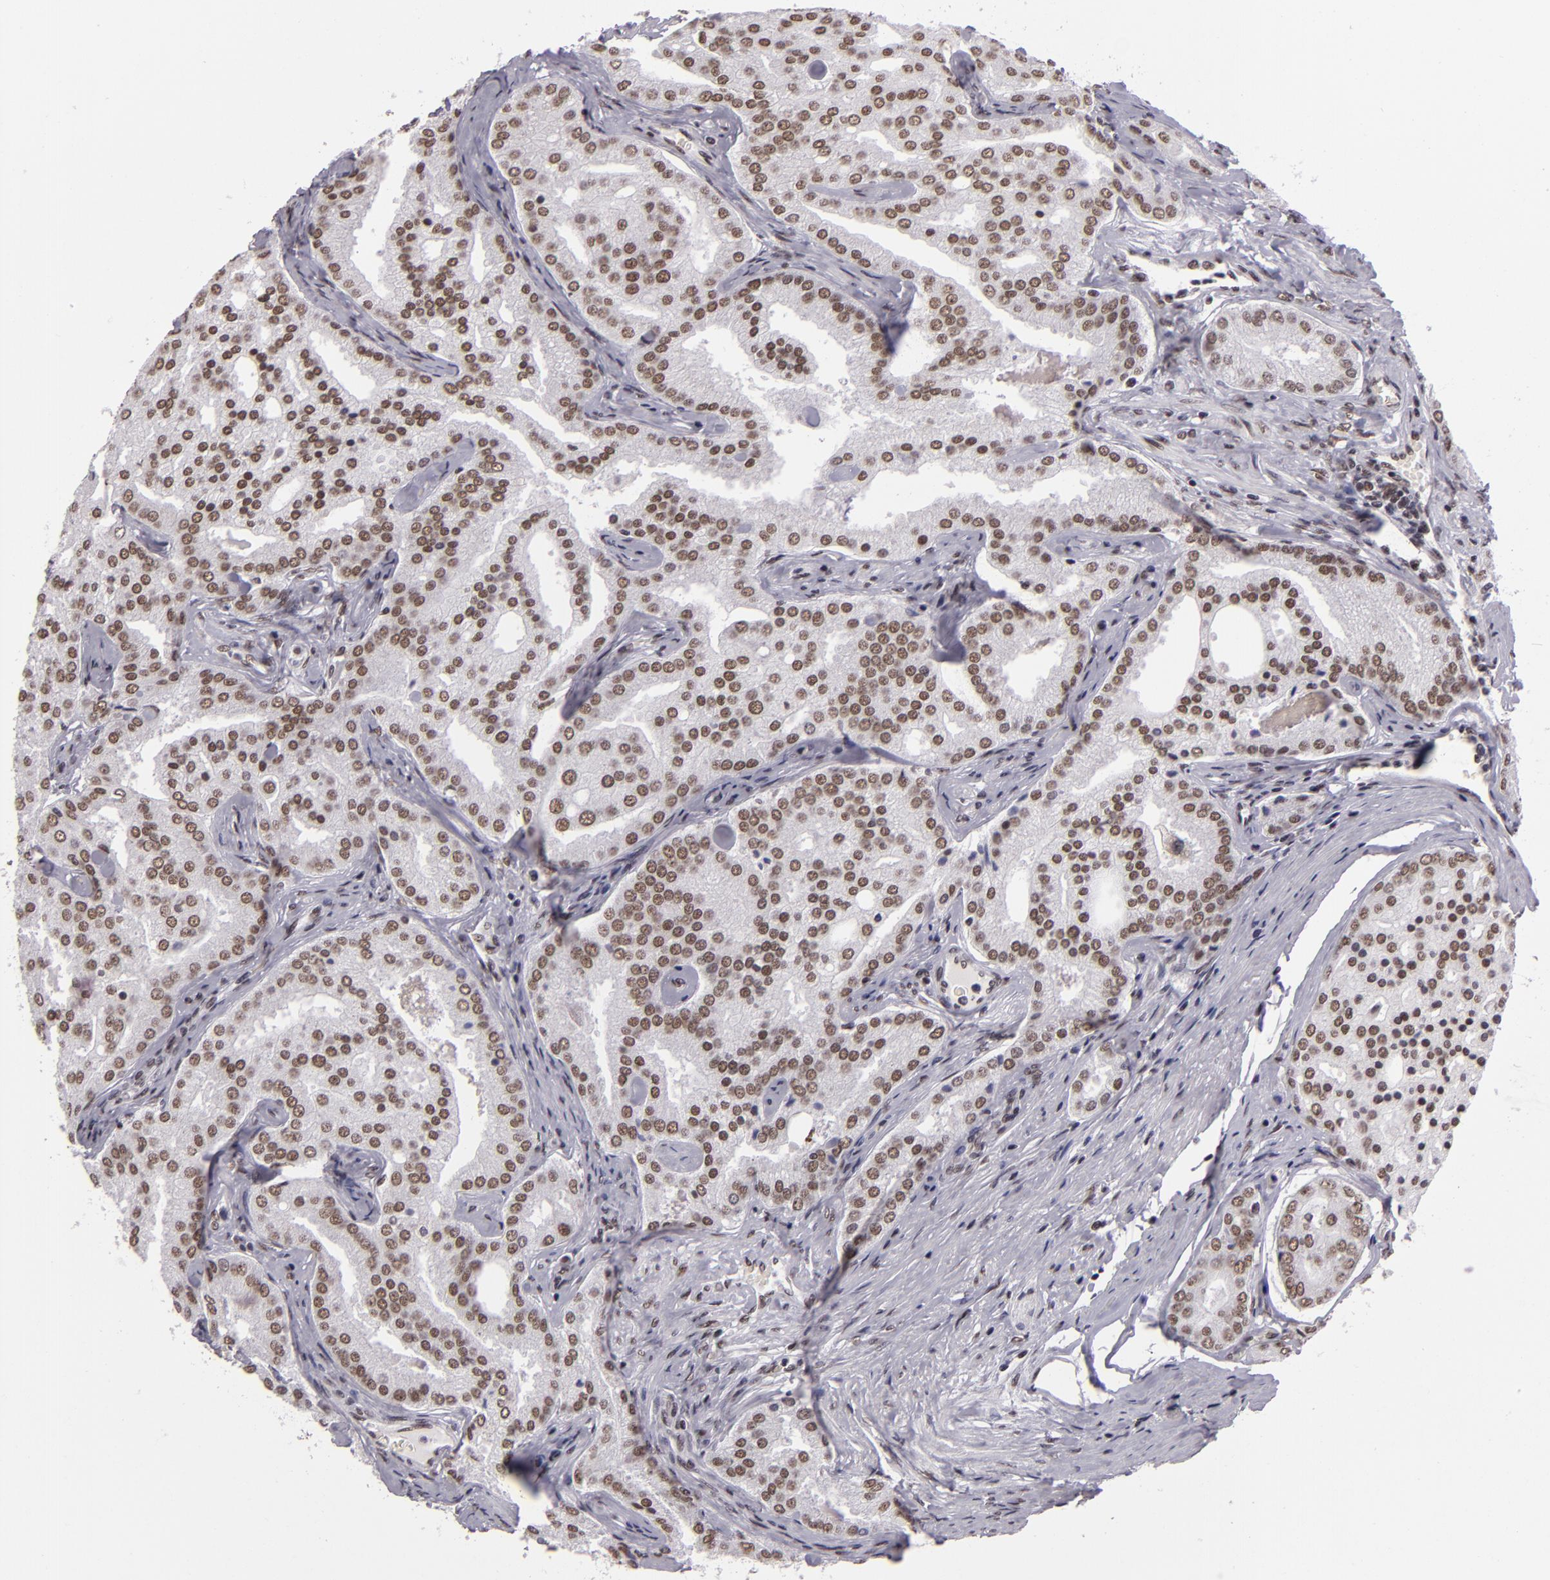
{"staining": {"intensity": "moderate", "quantity": ">75%", "location": "nuclear"}, "tissue": "prostate cancer", "cell_type": "Tumor cells", "image_type": "cancer", "snomed": [{"axis": "morphology", "description": "Adenocarcinoma, High grade"}, {"axis": "topography", "description": "Prostate"}], "caption": "A medium amount of moderate nuclear expression is present in about >75% of tumor cells in prostate cancer (adenocarcinoma (high-grade)) tissue.", "gene": "BRD8", "patient": {"sex": "male", "age": 64}}